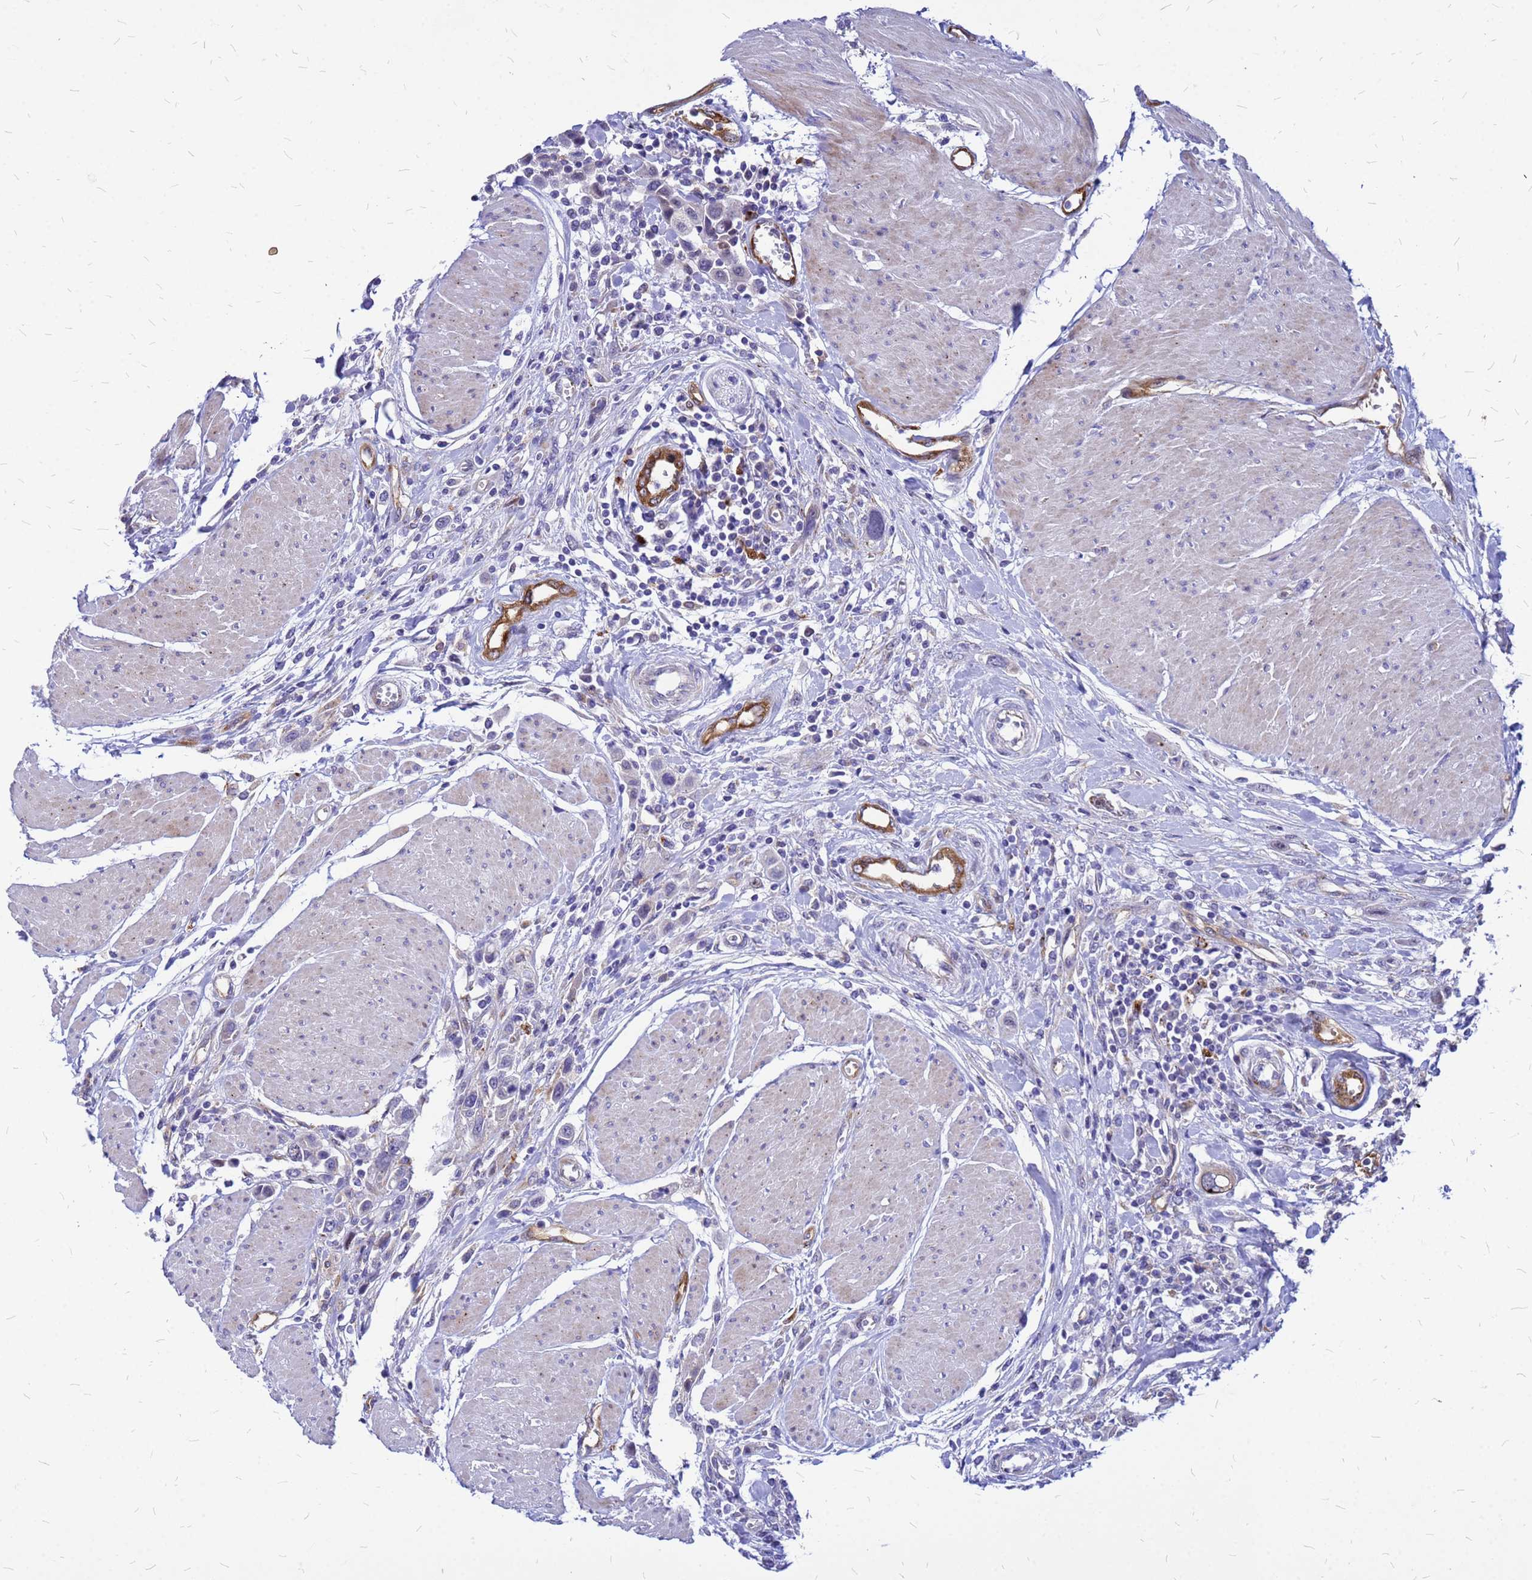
{"staining": {"intensity": "negative", "quantity": "none", "location": "none"}, "tissue": "urothelial cancer", "cell_type": "Tumor cells", "image_type": "cancer", "snomed": [{"axis": "morphology", "description": "Urothelial carcinoma, High grade"}, {"axis": "topography", "description": "Urinary bladder"}], "caption": "This is an immunohistochemistry micrograph of high-grade urothelial carcinoma. There is no expression in tumor cells.", "gene": "NOSTRIN", "patient": {"sex": "male", "age": 50}}